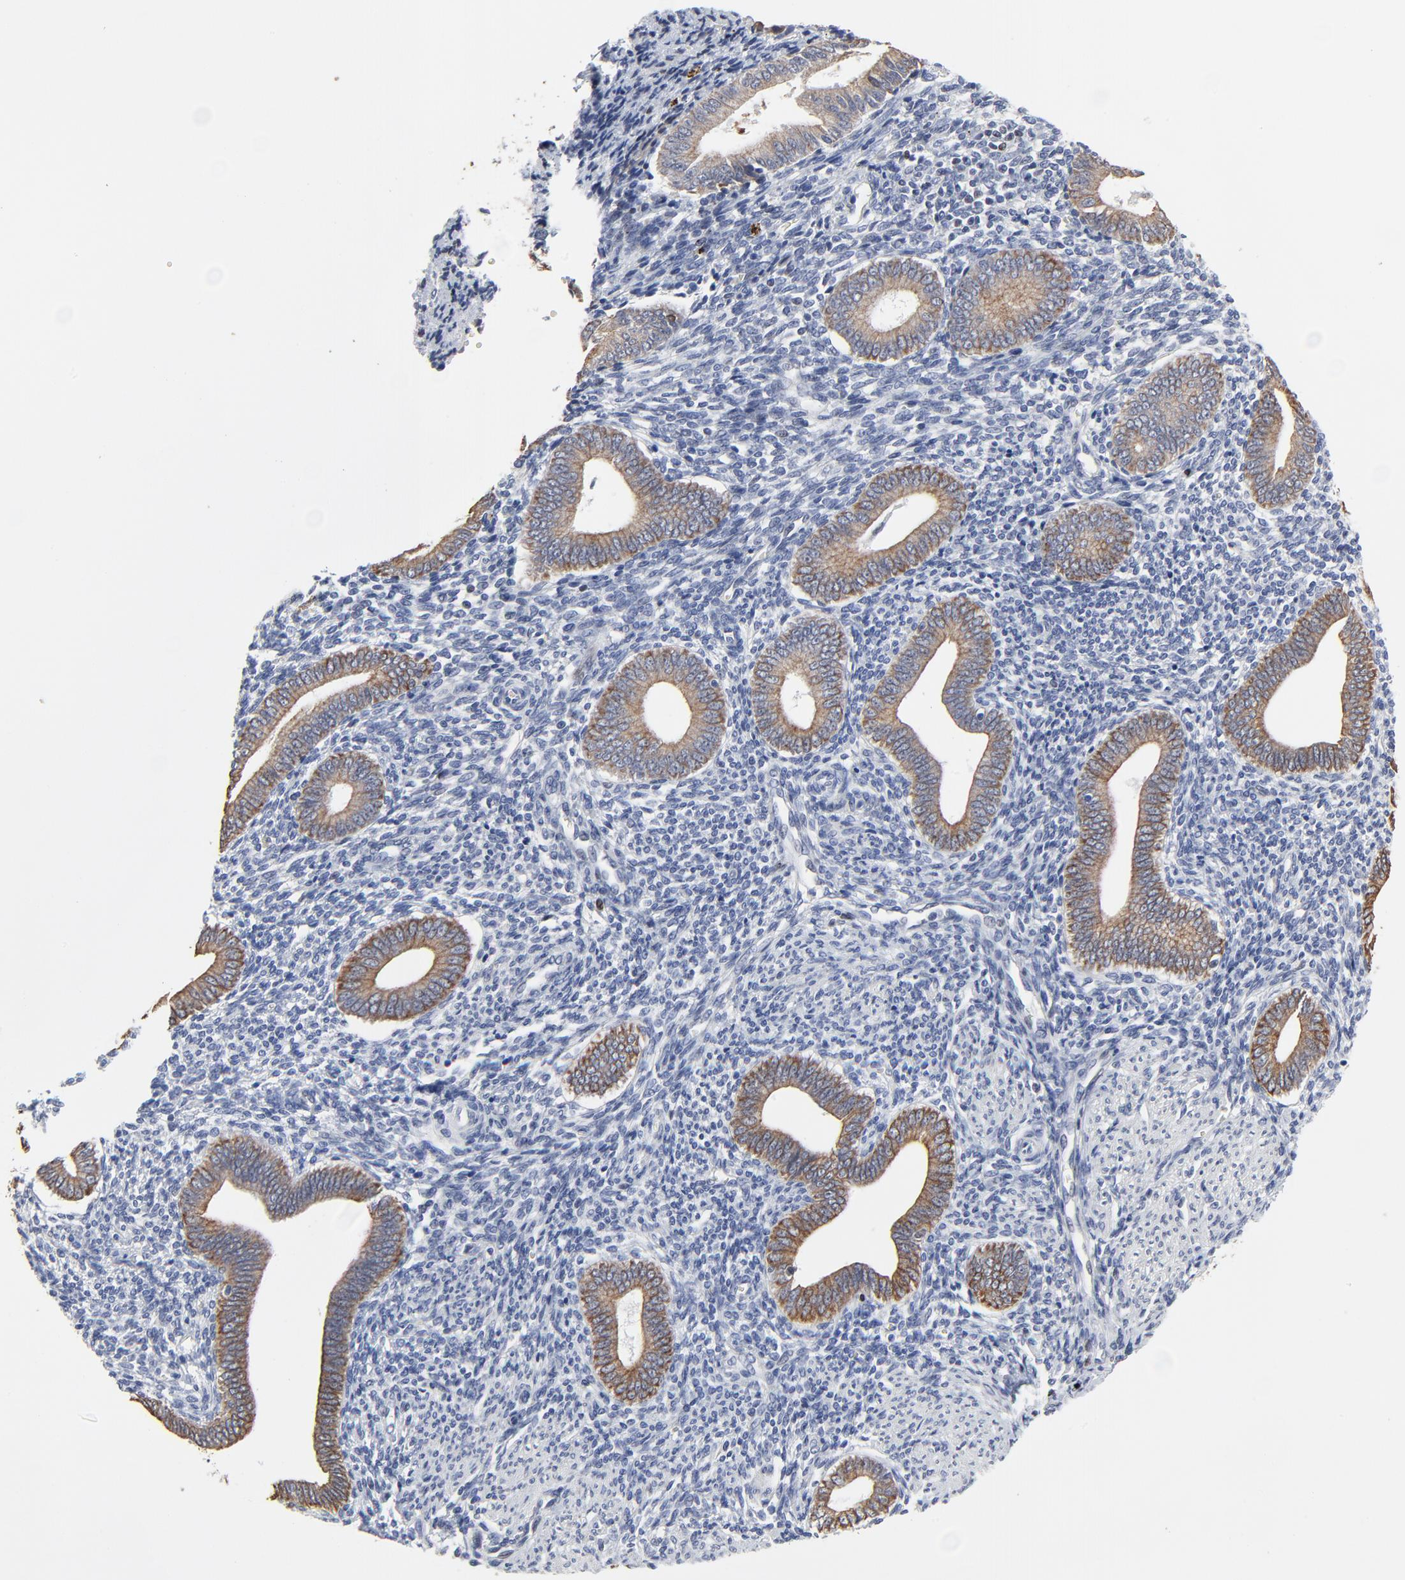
{"staining": {"intensity": "negative", "quantity": "none", "location": "none"}, "tissue": "endometrium", "cell_type": "Cells in endometrial stroma", "image_type": "normal", "snomed": [{"axis": "morphology", "description": "Normal tissue, NOS"}, {"axis": "topography", "description": "Uterus"}, {"axis": "topography", "description": "Endometrium"}], "caption": "This is an IHC histopathology image of benign human endometrium. There is no positivity in cells in endometrial stroma.", "gene": "LNX1", "patient": {"sex": "female", "age": 33}}